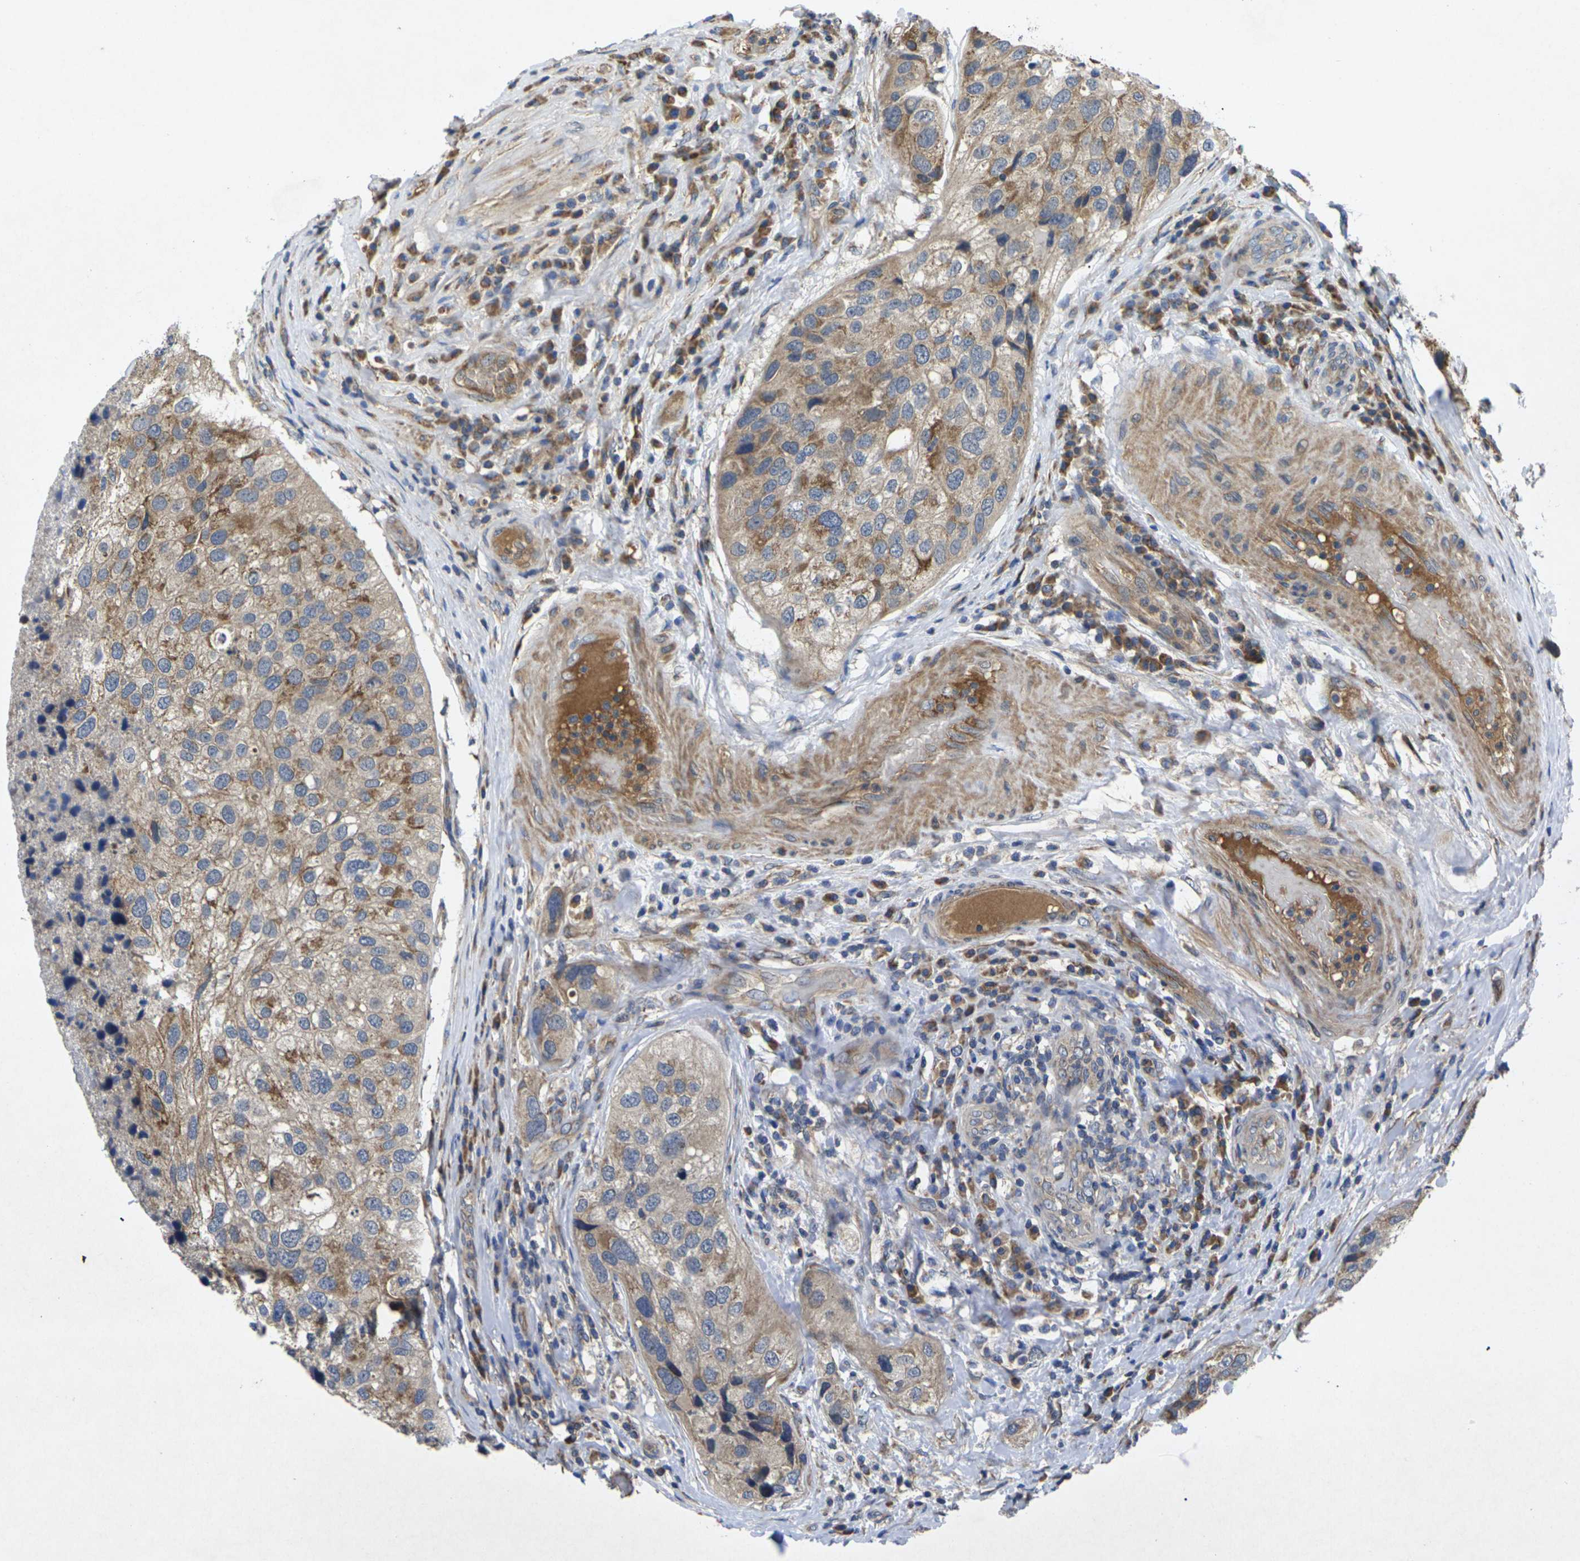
{"staining": {"intensity": "moderate", "quantity": ">75%", "location": "cytoplasmic/membranous"}, "tissue": "urothelial cancer", "cell_type": "Tumor cells", "image_type": "cancer", "snomed": [{"axis": "morphology", "description": "Urothelial carcinoma, High grade"}, {"axis": "topography", "description": "Urinary bladder"}], "caption": "High-grade urothelial carcinoma stained with a protein marker displays moderate staining in tumor cells.", "gene": "KIF1B", "patient": {"sex": "female", "age": 64}}